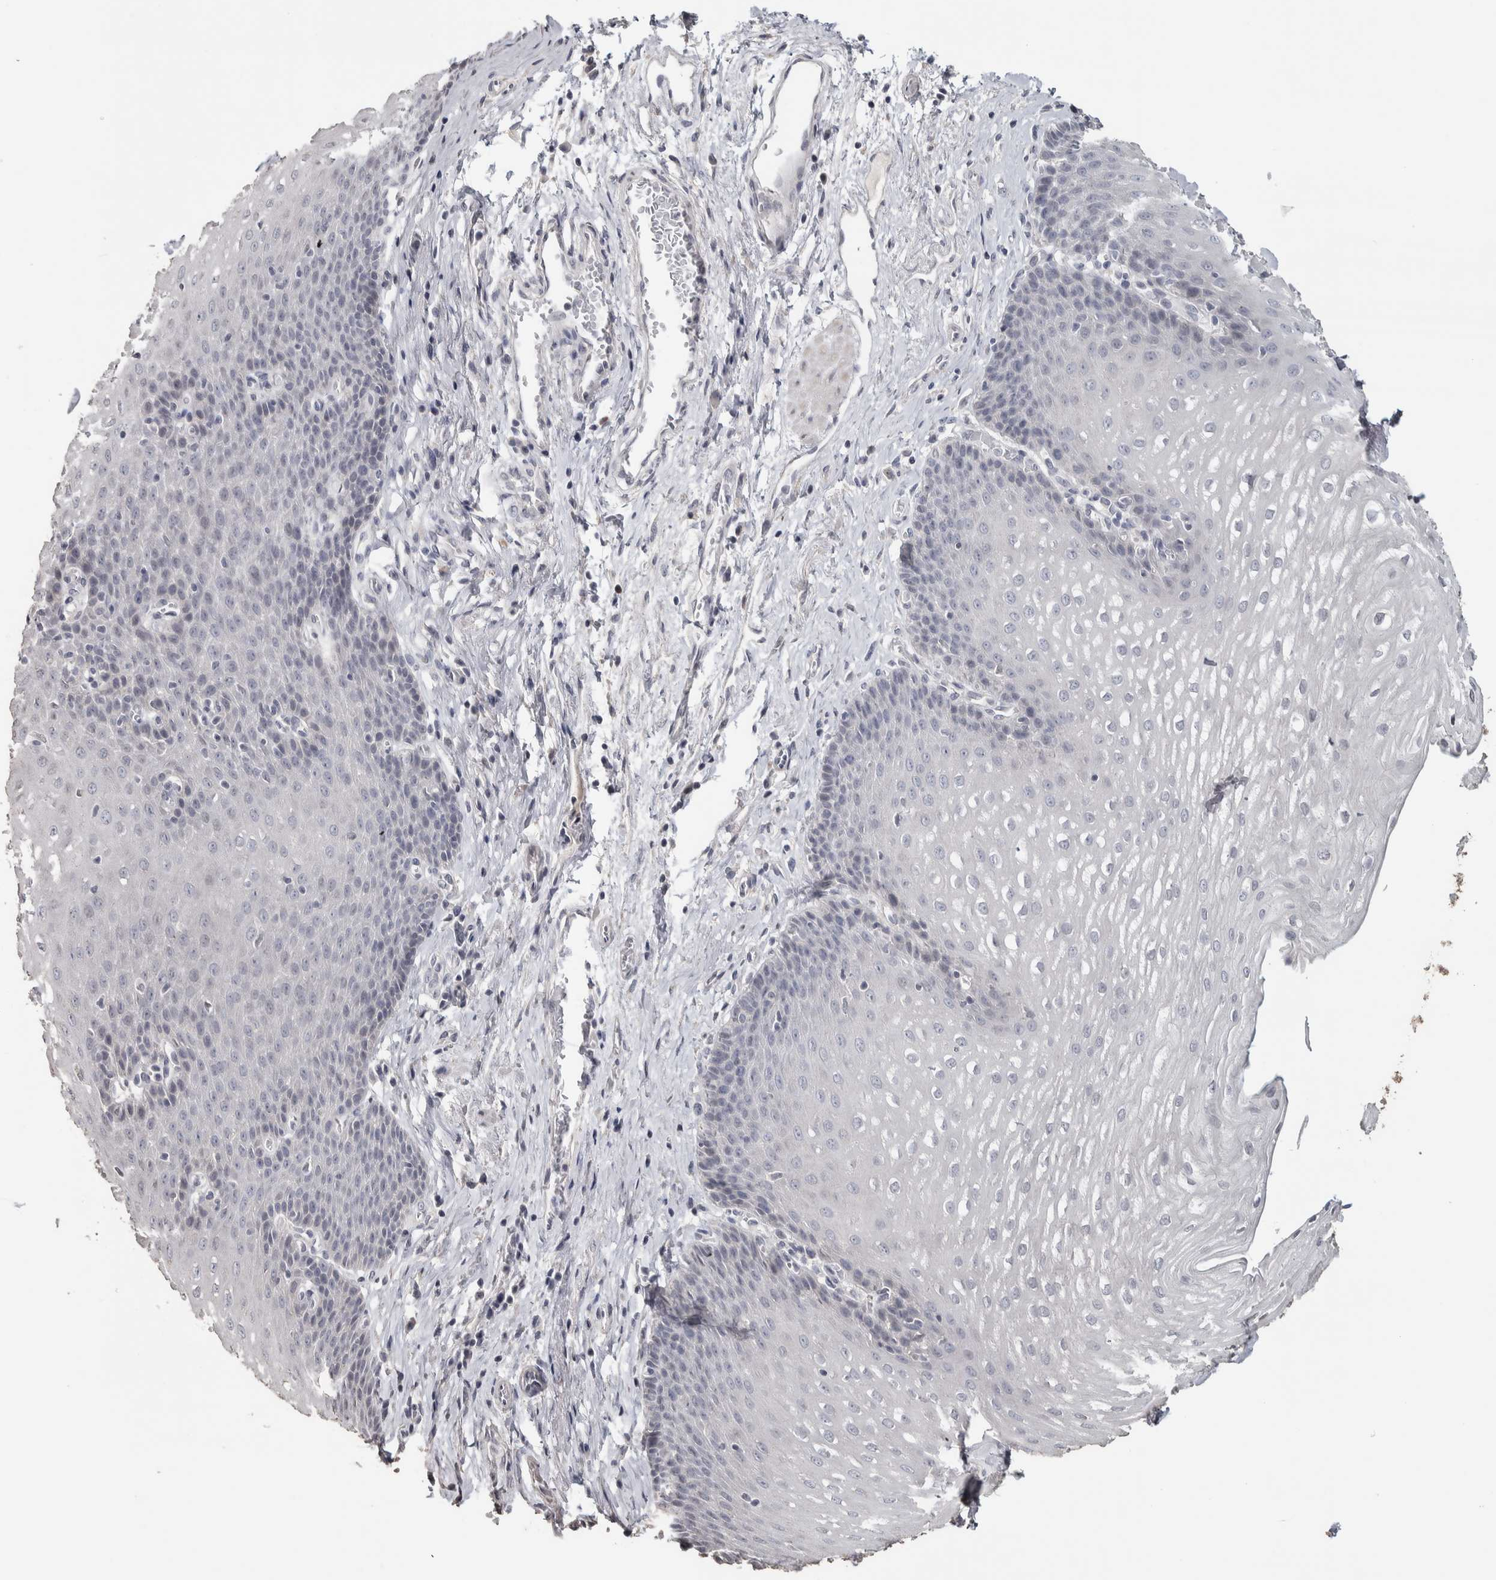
{"staining": {"intensity": "negative", "quantity": "none", "location": "none"}, "tissue": "esophagus", "cell_type": "Squamous epithelial cells", "image_type": "normal", "snomed": [{"axis": "morphology", "description": "Normal tissue, NOS"}, {"axis": "topography", "description": "Esophagus"}], "caption": "Normal esophagus was stained to show a protein in brown. There is no significant staining in squamous epithelial cells.", "gene": "NECAB1", "patient": {"sex": "male", "age": 48}}